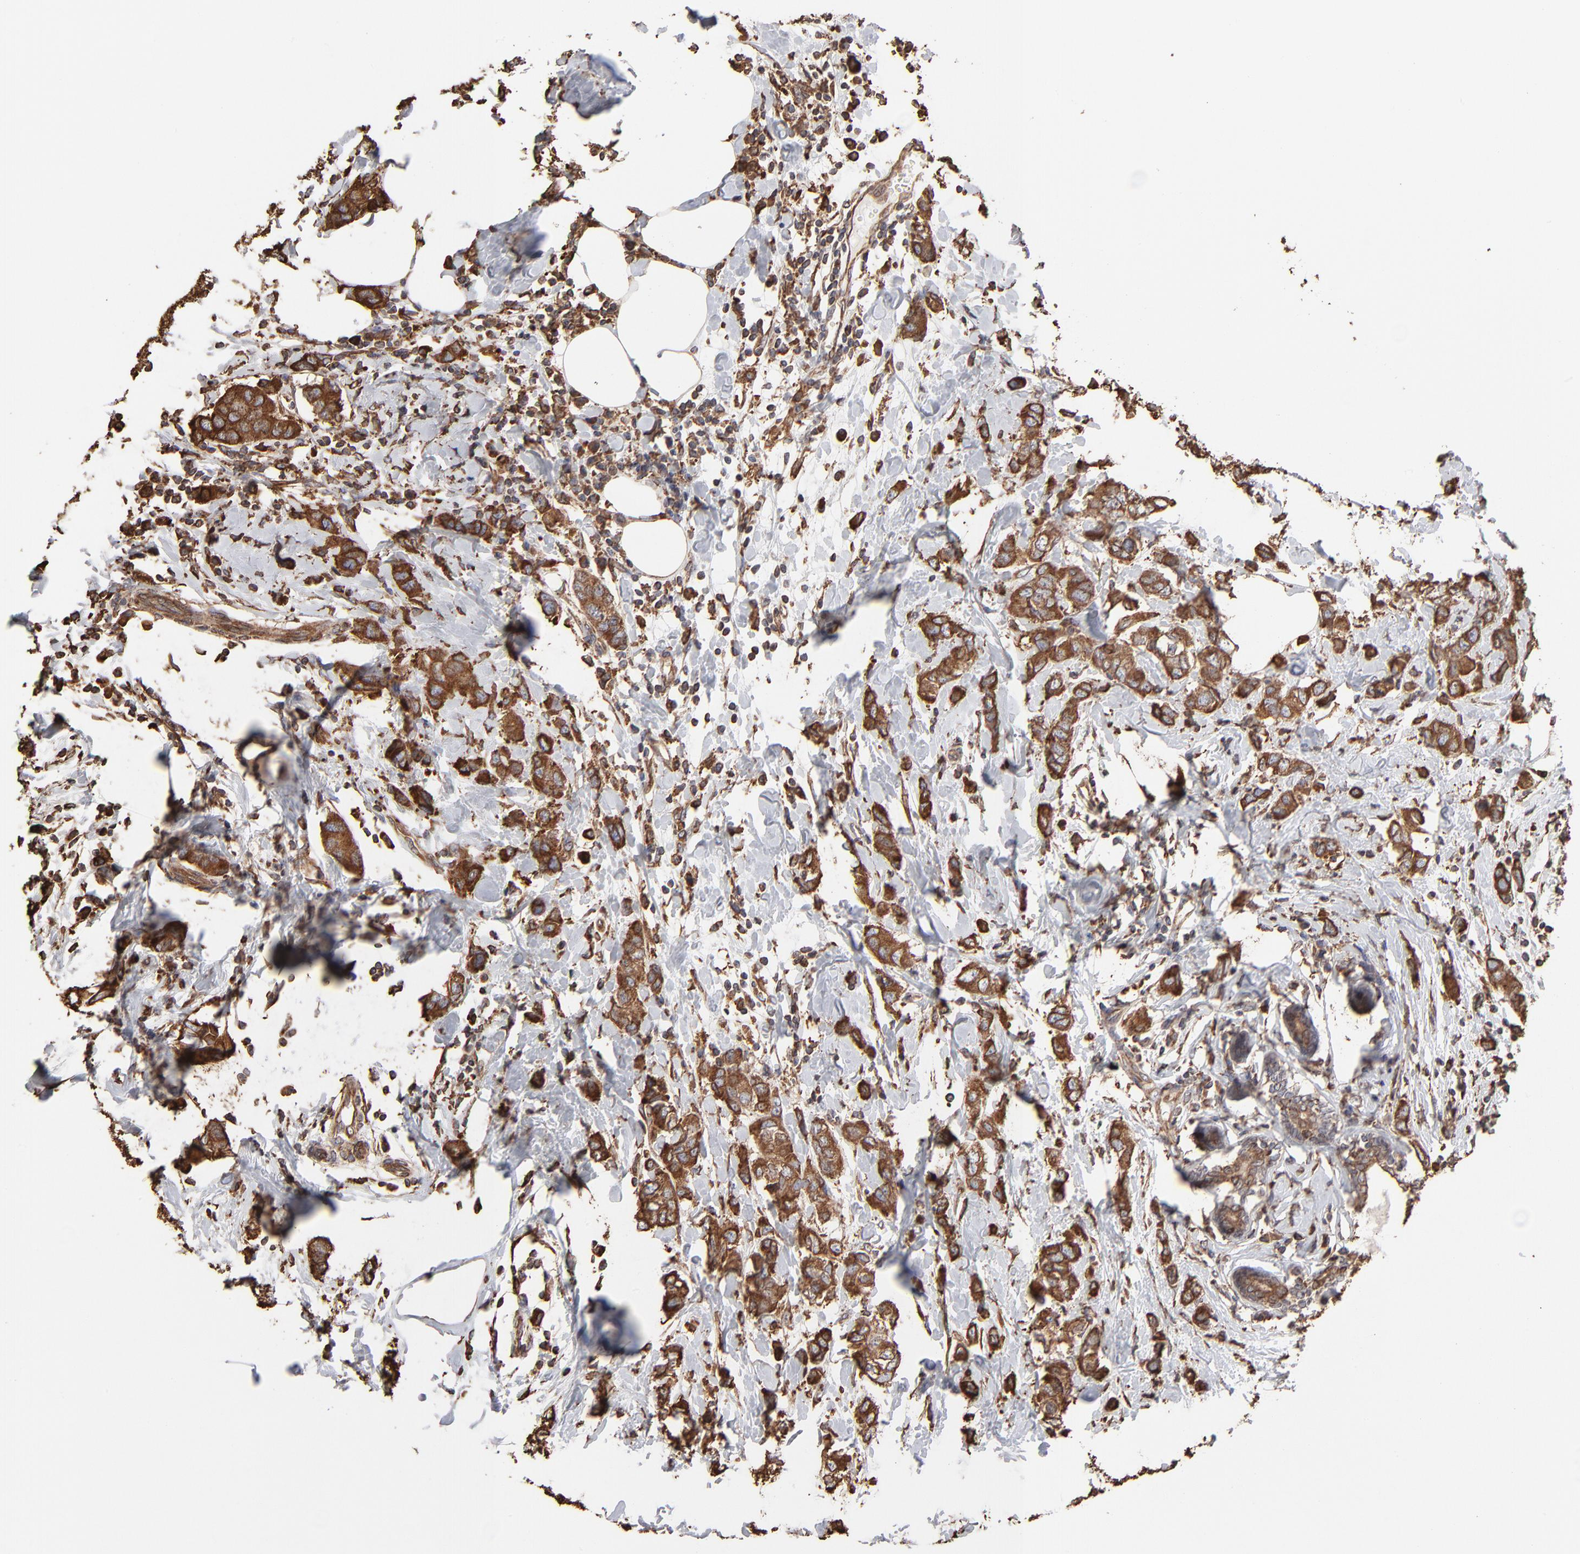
{"staining": {"intensity": "moderate", "quantity": ">75%", "location": "cytoplasmic/membranous"}, "tissue": "breast cancer", "cell_type": "Tumor cells", "image_type": "cancer", "snomed": [{"axis": "morphology", "description": "Normal tissue, NOS"}, {"axis": "morphology", "description": "Duct carcinoma"}, {"axis": "topography", "description": "Breast"}], "caption": "Breast cancer stained with immunohistochemistry (IHC) reveals moderate cytoplasmic/membranous positivity in approximately >75% of tumor cells.", "gene": "PDIA3", "patient": {"sex": "female", "age": 50}}